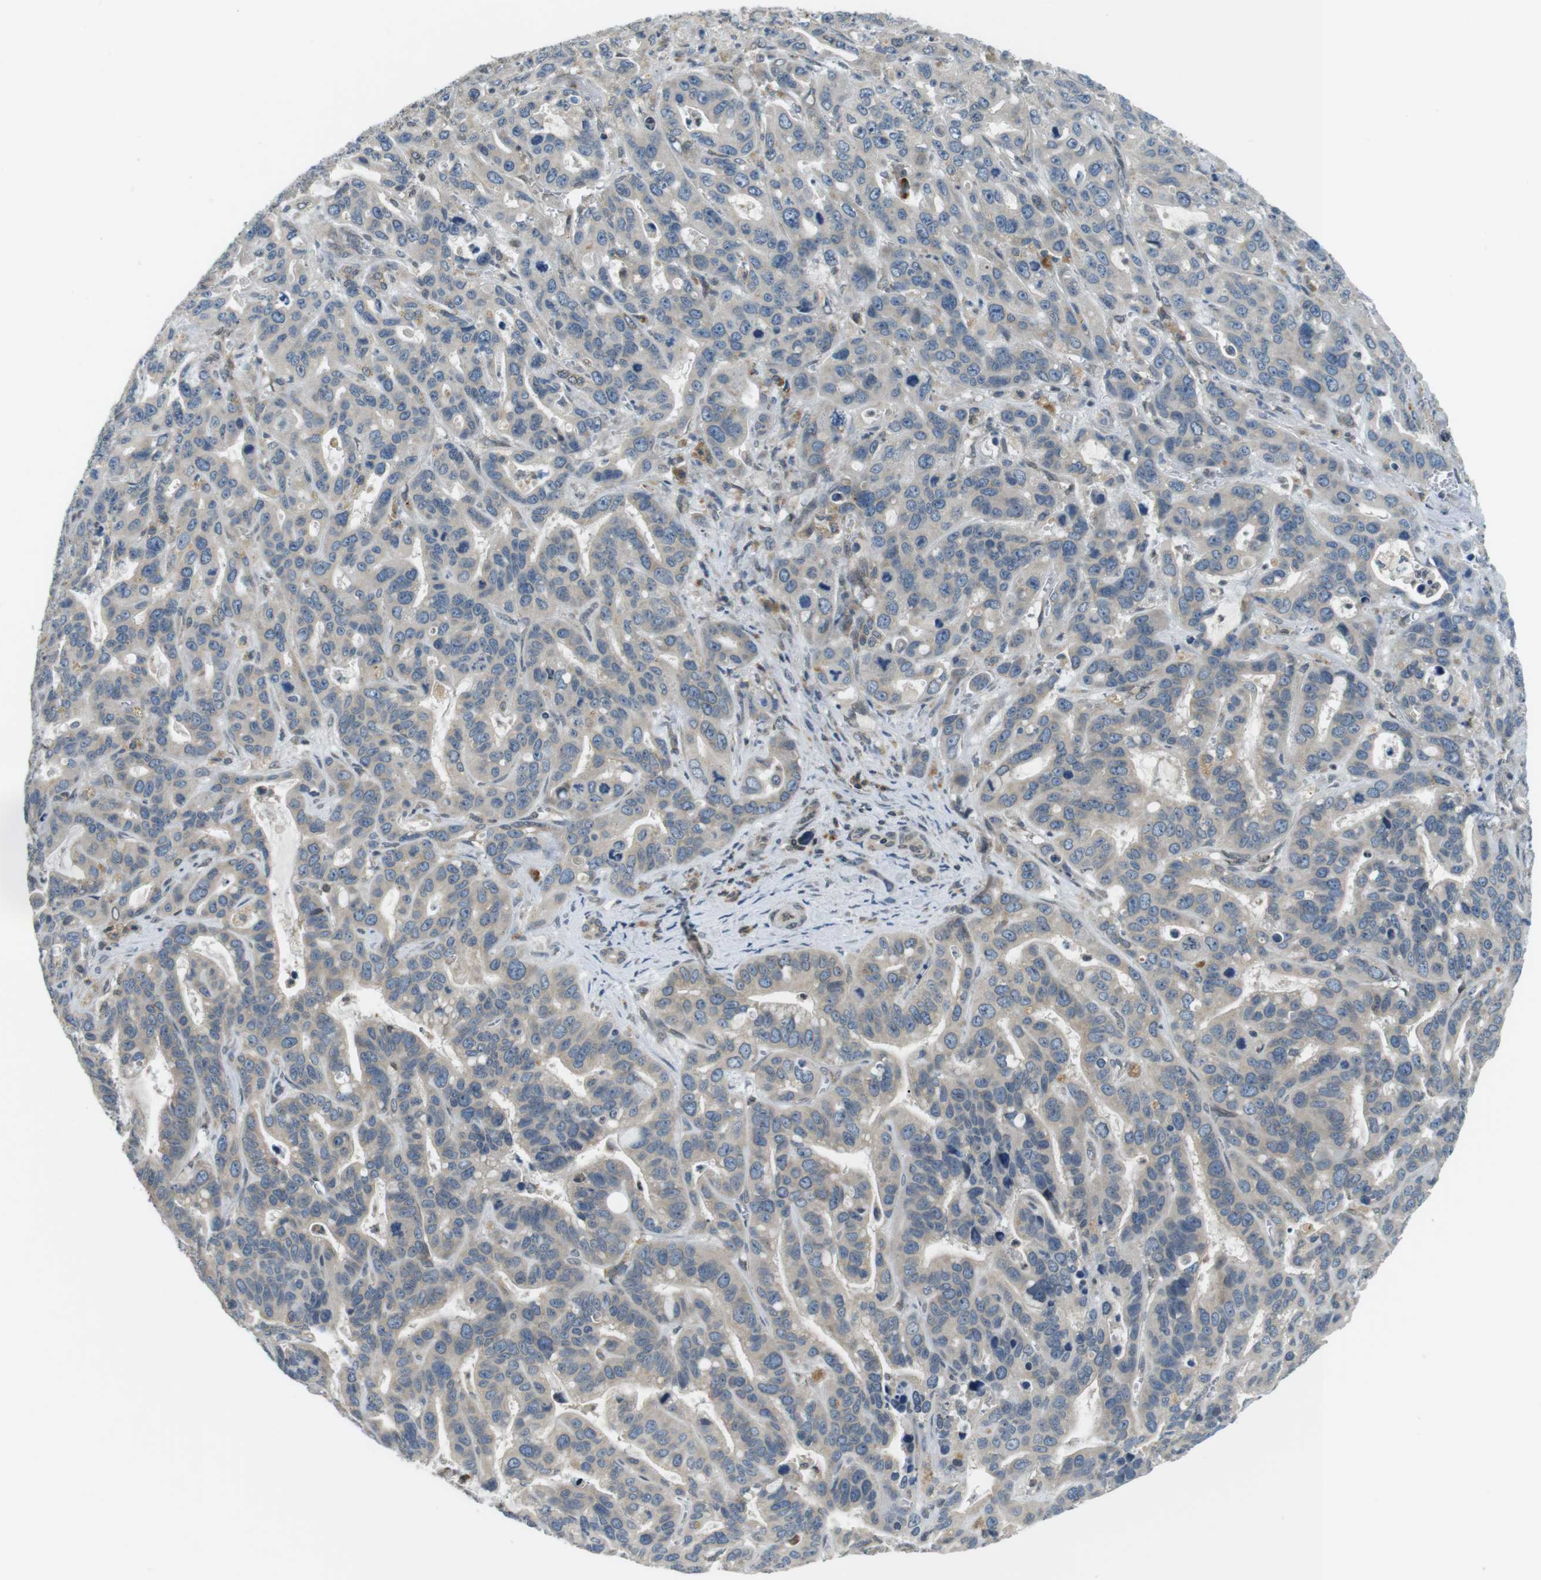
{"staining": {"intensity": "negative", "quantity": "none", "location": "none"}, "tissue": "liver cancer", "cell_type": "Tumor cells", "image_type": "cancer", "snomed": [{"axis": "morphology", "description": "Cholangiocarcinoma"}, {"axis": "topography", "description": "Liver"}], "caption": "IHC of human liver cancer demonstrates no expression in tumor cells.", "gene": "TMX4", "patient": {"sex": "female", "age": 65}}